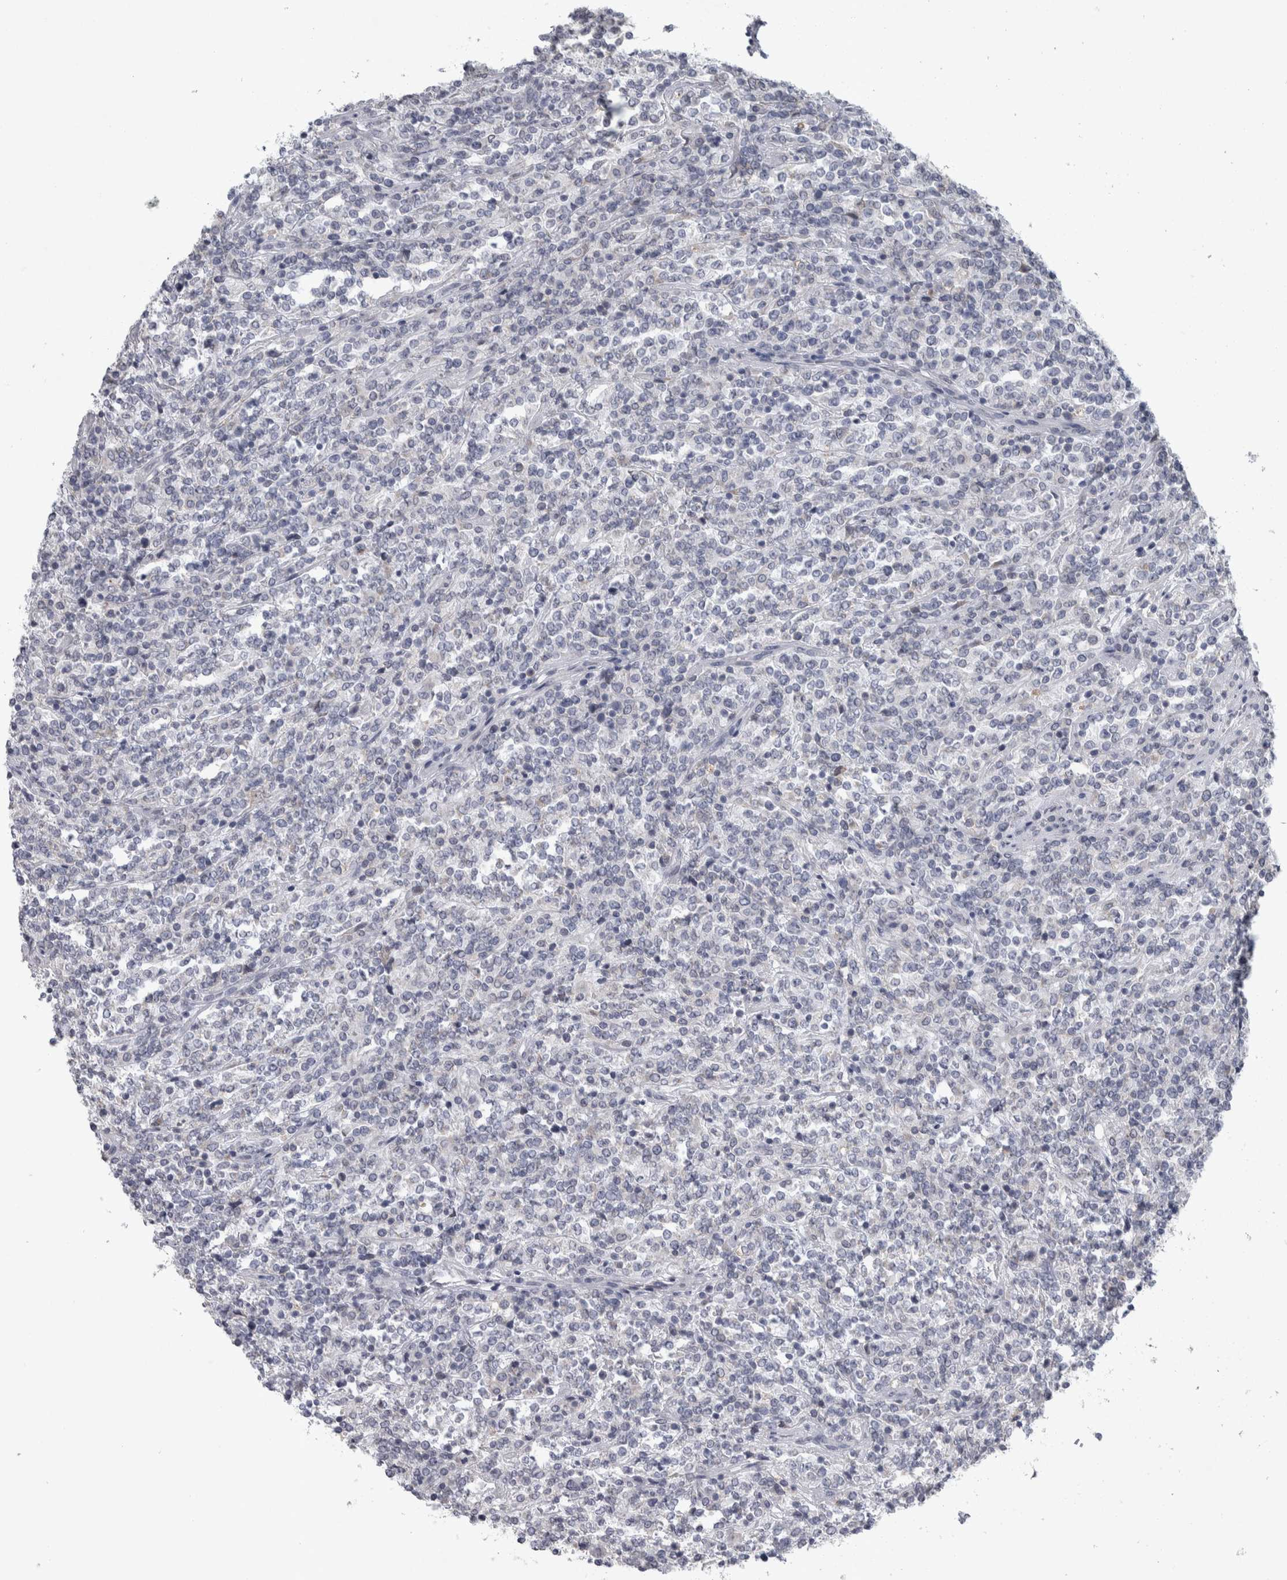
{"staining": {"intensity": "negative", "quantity": "none", "location": "none"}, "tissue": "lymphoma", "cell_type": "Tumor cells", "image_type": "cancer", "snomed": [{"axis": "morphology", "description": "Malignant lymphoma, non-Hodgkin's type, High grade"}, {"axis": "topography", "description": "Soft tissue"}], "caption": "This micrograph is of malignant lymphoma, non-Hodgkin's type (high-grade) stained with immunohistochemistry to label a protein in brown with the nuclei are counter-stained blue. There is no expression in tumor cells.", "gene": "SIGMAR1", "patient": {"sex": "male", "age": 18}}